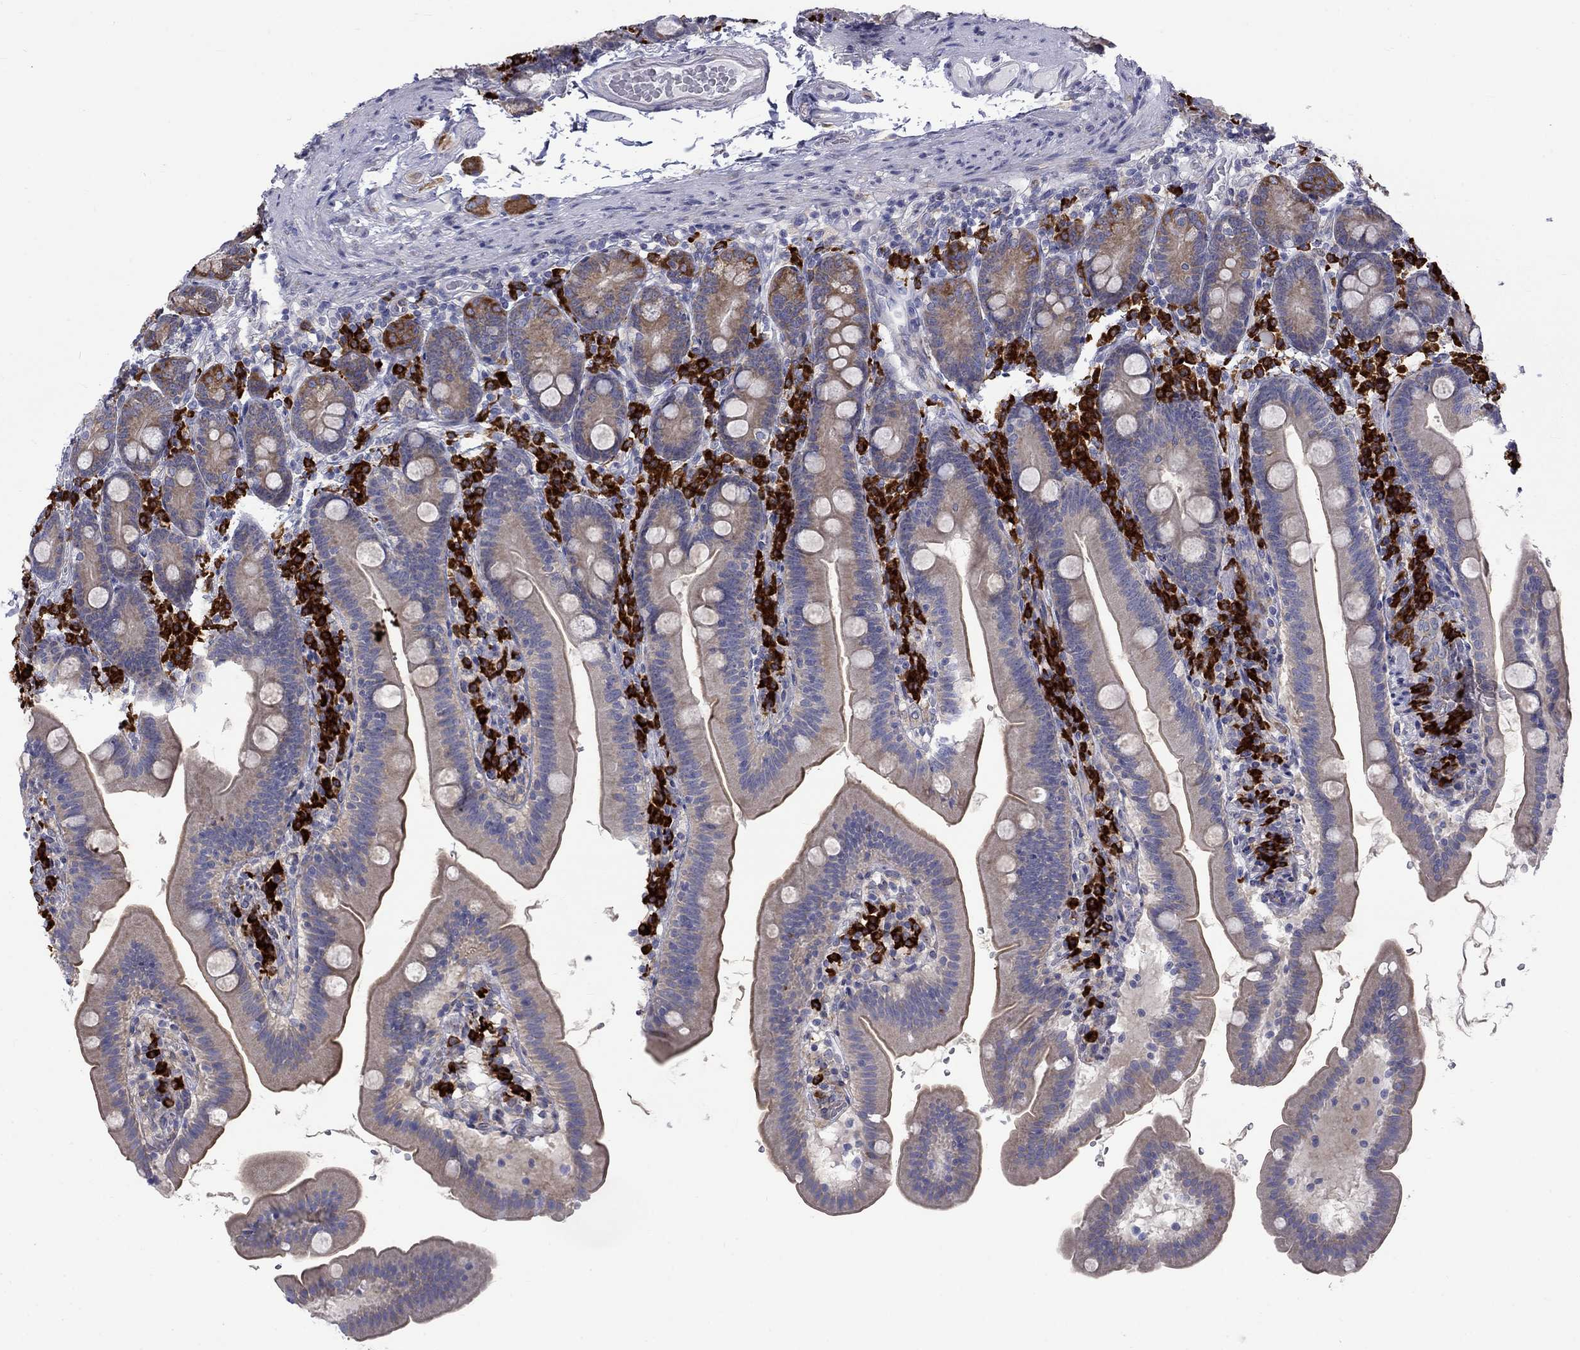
{"staining": {"intensity": "moderate", "quantity": "<25%", "location": "cytoplasmic/membranous"}, "tissue": "duodenum", "cell_type": "Glandular cells", "image_type": "normal", "snomed": [{"axis": "morphology", "description": "Normal tissue, NOS"}, {"axis": "topography", "description": "Duodenum"}], "caption": "Moderate cytoplasmic/membranous staining for a protein is appreciated in about <25% of glandular cells of normal duodenum using immunohistochemistry (IHC).", "gene": "PABPC4", "patient": {"sex": "female", "age": 67}}